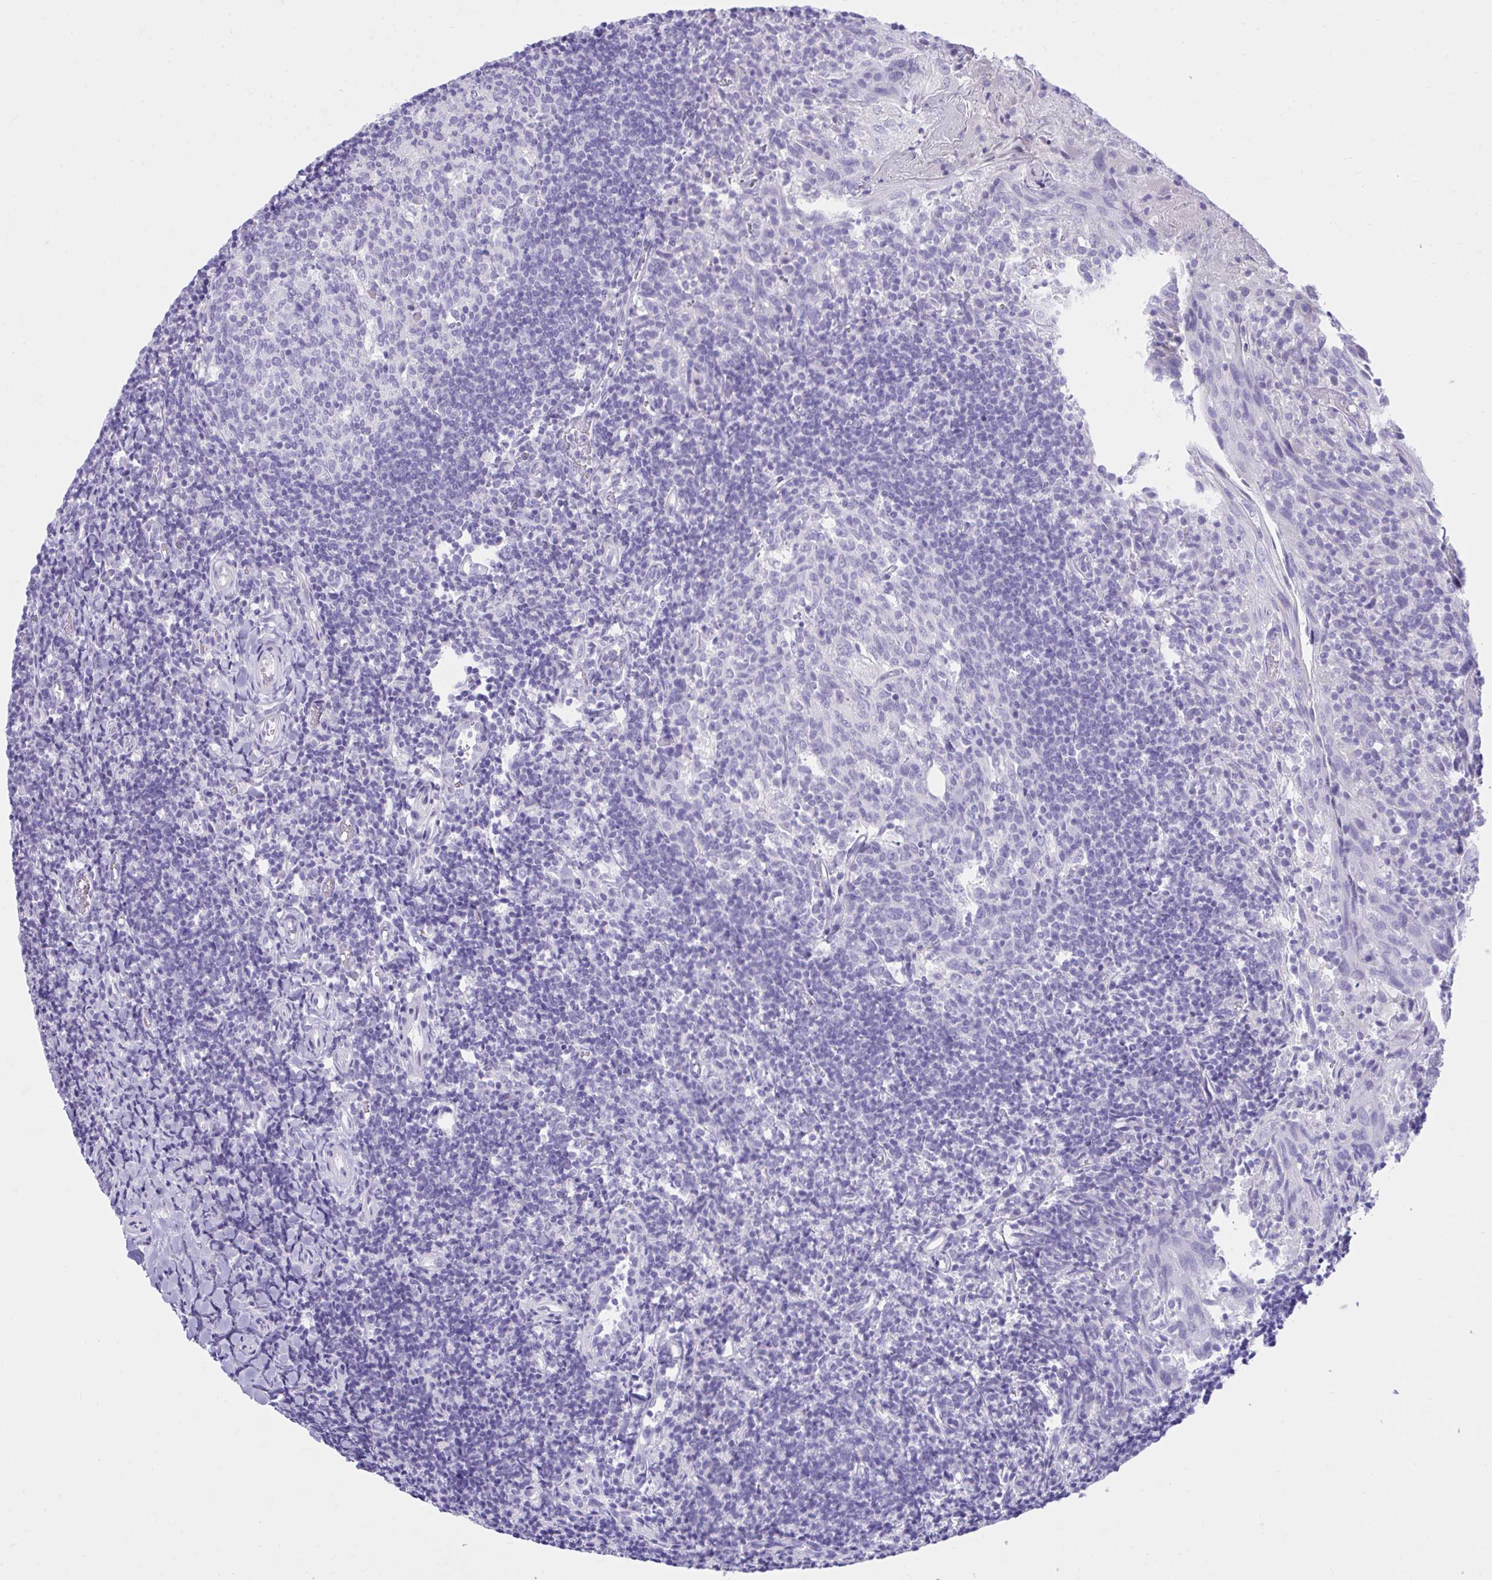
{"staining": {"intensity": "negative", "quantity": "none", "location": "none"}, "tissue": "tonsil", "cell_type": "Germinal center cells", "image_type": "normal", "snomed": [{"axis": "morphology", "description": "Normal tissue, NOS"}, {"axis": "topography", "description": "Tonsil"}], "caption": "The micrograph reveals no significant positivity in germinal center cells of tonsil.", "gene": "PLEKHH1", "patient": {"sex": "female", "age": 10}}